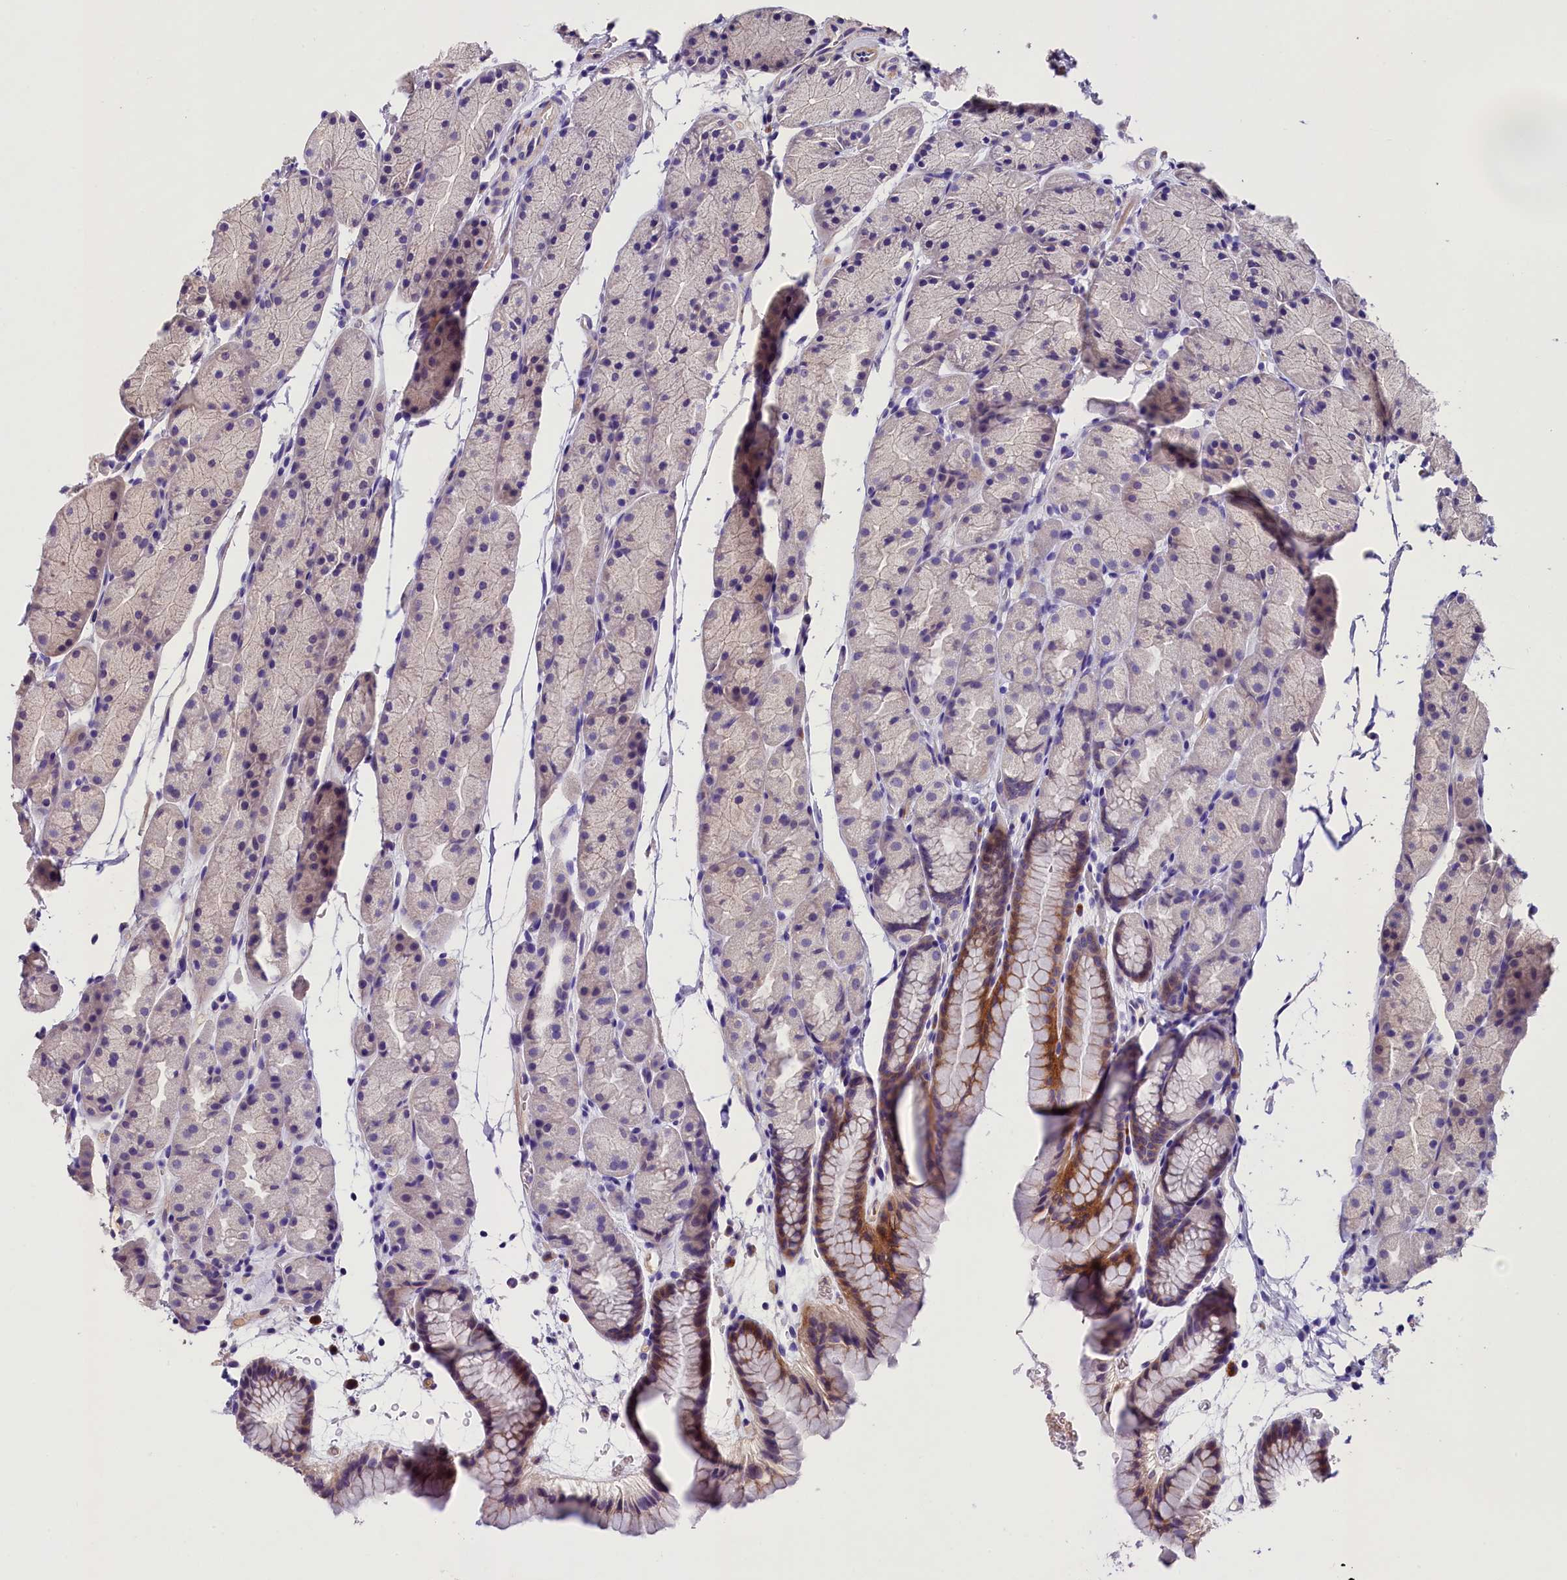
{"staining": {"intensity": "moderate", "quantity": "<25%", "location": "cytoplasmic/membranous"}, "tissue": "stomach", "cell_type": "Glandular cells", "image_type": "normal", "snomed": [{"axis": "morphology", "description": "Normal tissue, NOS"}, {"axis": "topography", "description": "Stomach, upper"}, {"axis": "topography", "description": "Stomach"}], "caption": "Immunohistochemistry (DAB) staining of benign stomach exhibits moderate cytoplasmic/membranous protein staining in approximately <25% of glandular cells.", "gene": "MEX3B", "patient": {"sex": "male", "age": 47}}